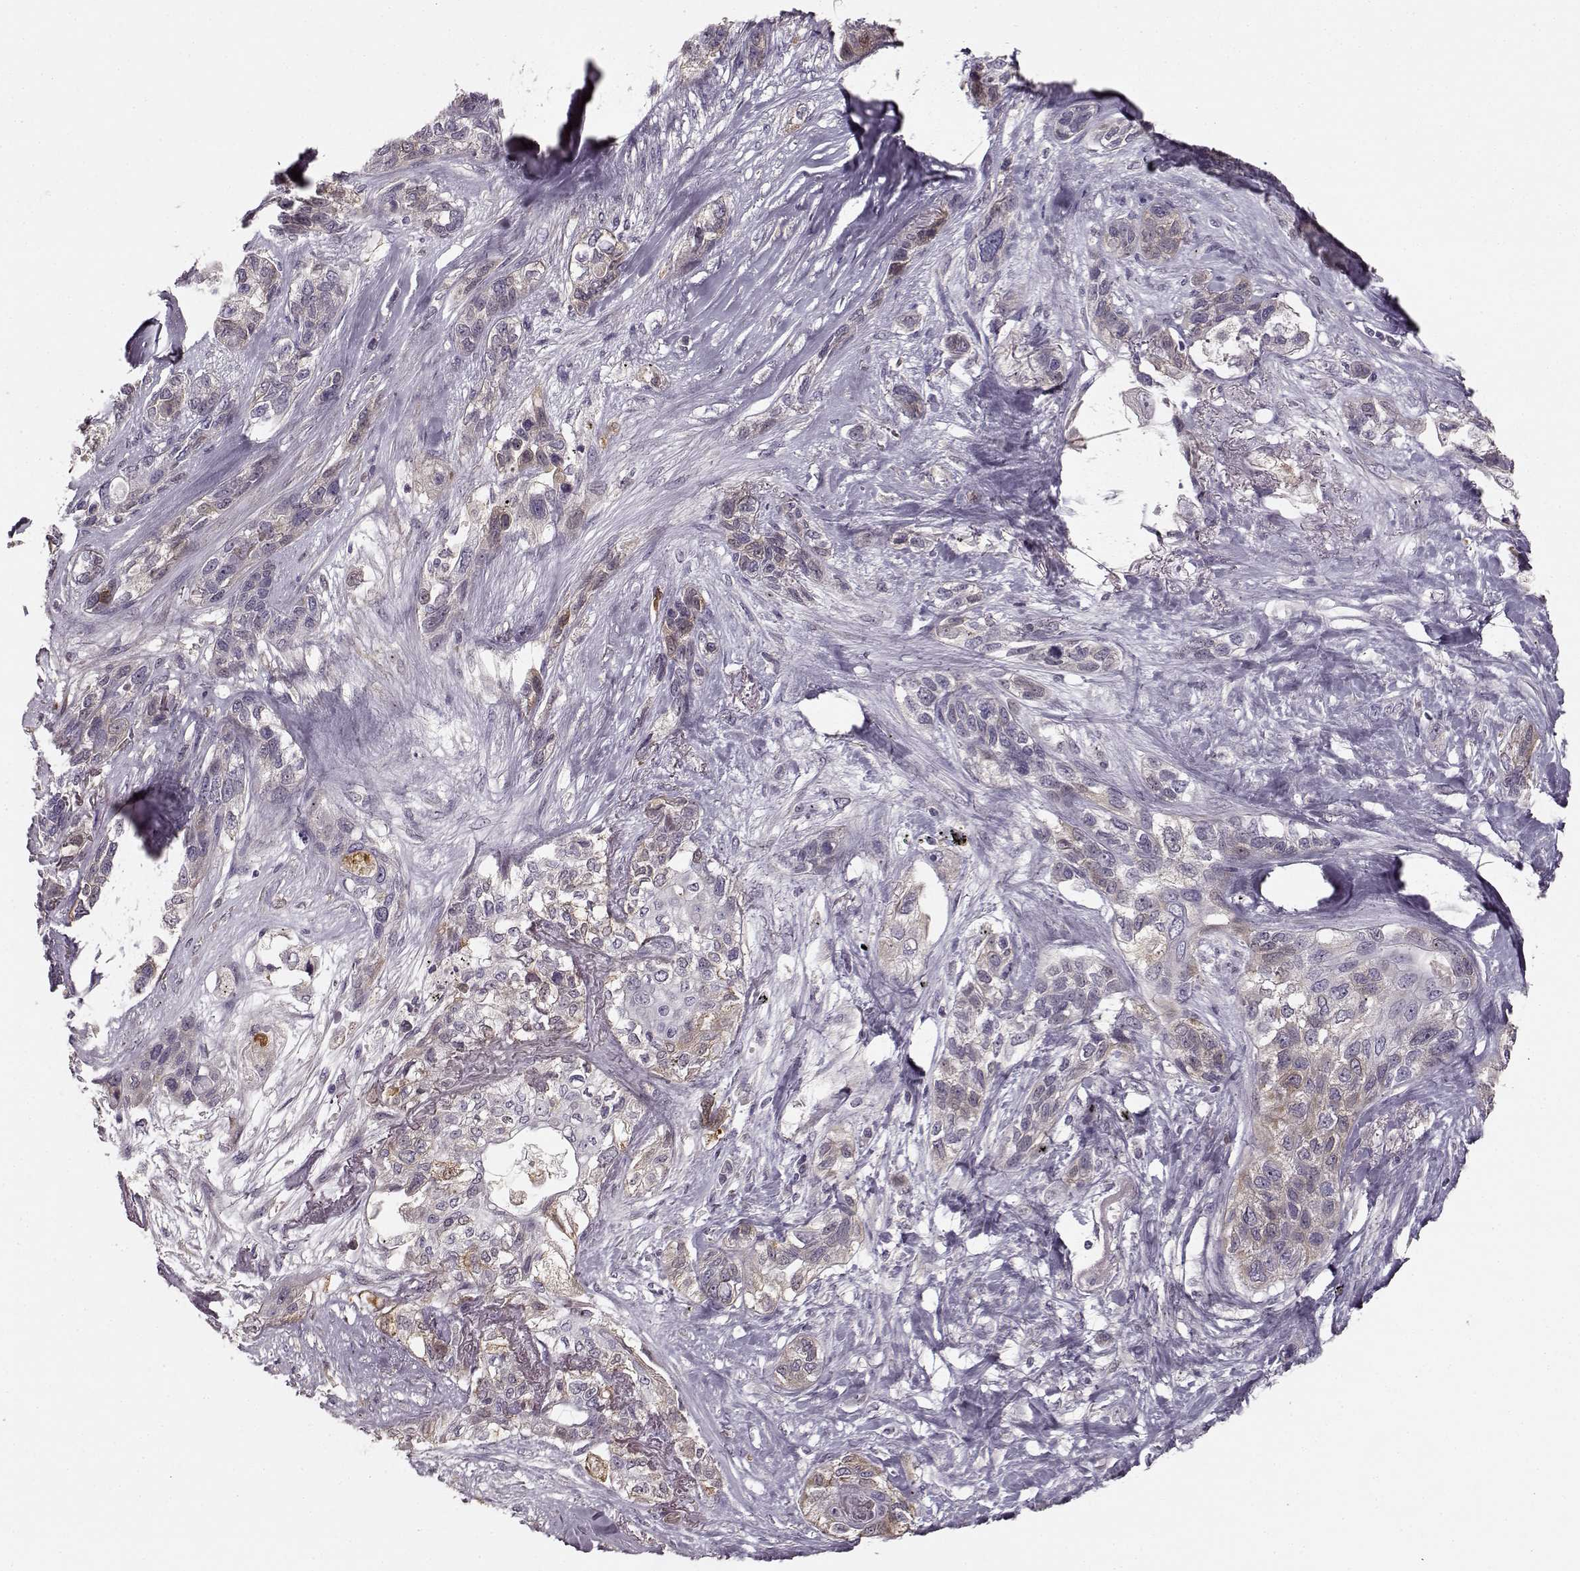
{"staining": {"intensity": "weak", "quantity": "25%-75%", "location": "cytoplasmic/membranous"}, "tissue": "lung cancer", "cell_type": "Tumor cells", "image_type": "cancer", "snomed": [{"axis": "morphology", "description": "Squamous cell carcinoma, NOS"}, {"axis": "topography", "description": "Lung"}], "caption": "This is an image of immunohistochemistry (IHC) staining of lung squamous cell carcinoma, which shows weak expression in the cytoplasmic/membranous of tumor cells.", "gene": "MTR", "patient": {"sex": "female", "age": 70}}